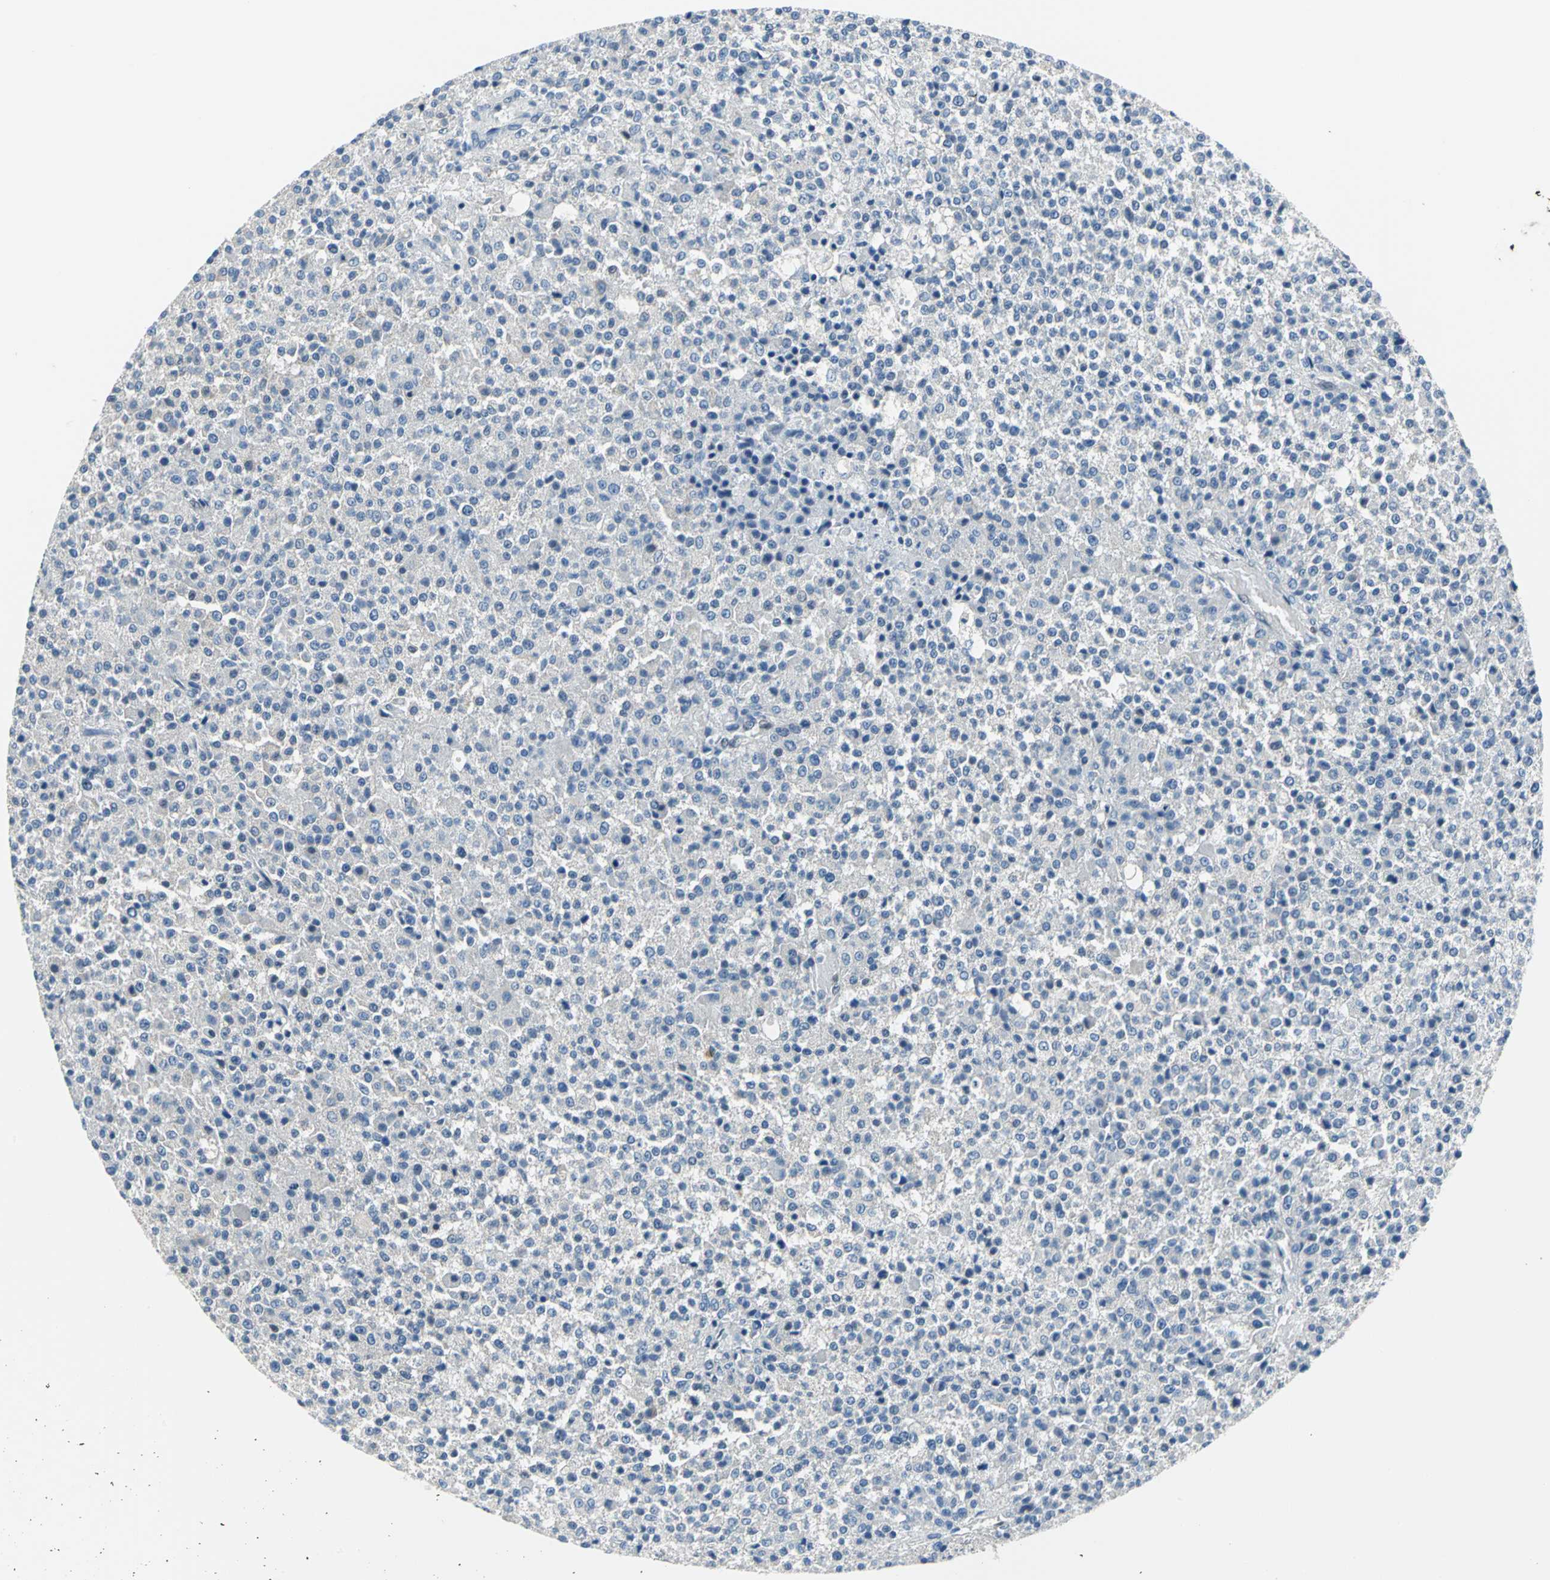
{"staining": {"intensity": "negative", "quantity": "none", "location": "none"}, "tissue": "testis cancer", "cell_type": "Tumor cells", "image_type": "cancer", "snomed": [{"axis": "morphology", "description": "Seminoma, NOS"}, {"axis": "topography", "description": "Testis"}], "caption": "IHC photomicrograph of human testis cancer stained for a protein (brown), which demonstrates no staining in tumor cells. Nuclei are stained in blue.", "gene": "ZNF415", "patient": {"sex": "male", "age": 59}}